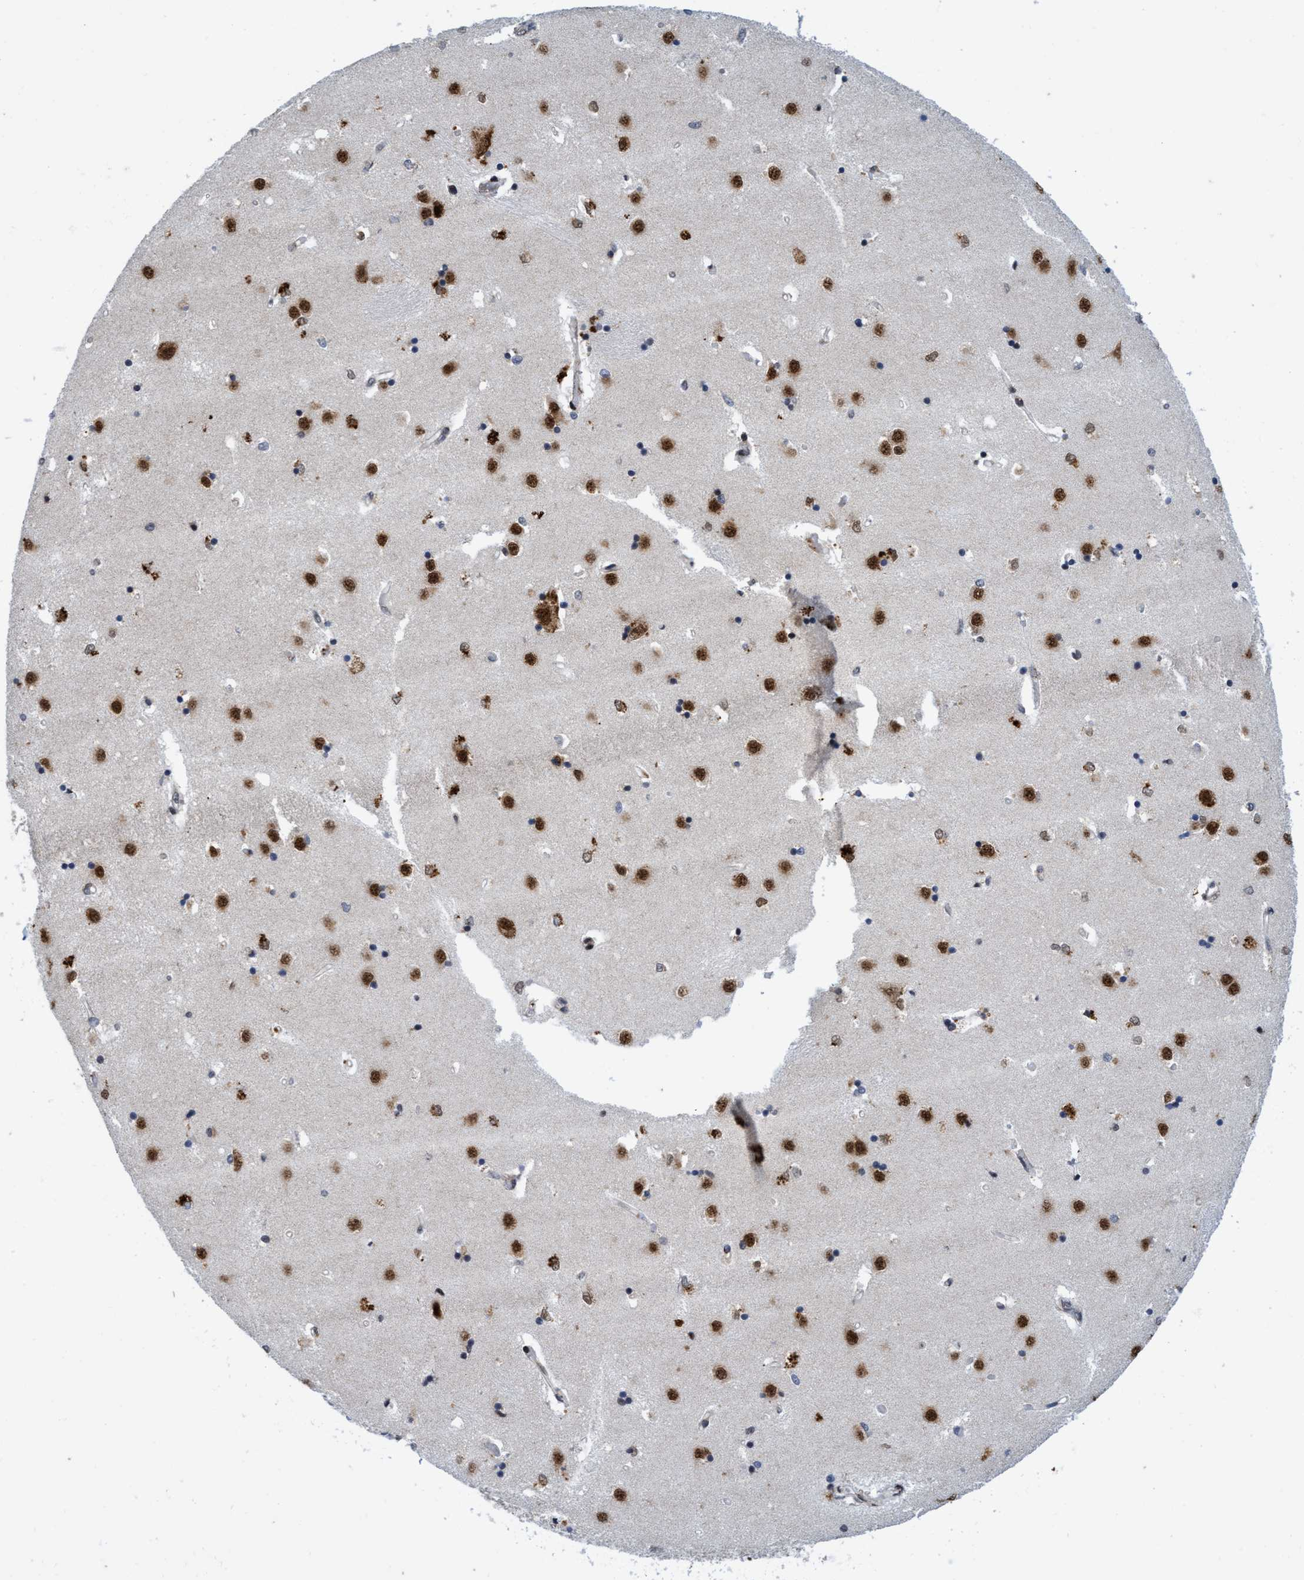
{"staining": {"intensity": "moderate", "quantity": "25%-75%", "location": "nuclear"}, "tissue": "caudate", "cell_type": "Glial cells", "image_type": "normal", "snomed": [{"axis": "morphology", "description": "Normal tissue, NOS"}, {"axis": "topography", "description": "Lateral ventricle wall"}], "caption": "A brown stain highlights moderate nuclear positivity of a protein in glial cells of normal caudate. (Stains: DAB (3,3'-diaminobenzidine) in brown, nuclei in blue, Microscopy: brightfield microscopy at high magnification).", "gene": "GLT6D1", "patient": {"sex": "male", "age": 45}}